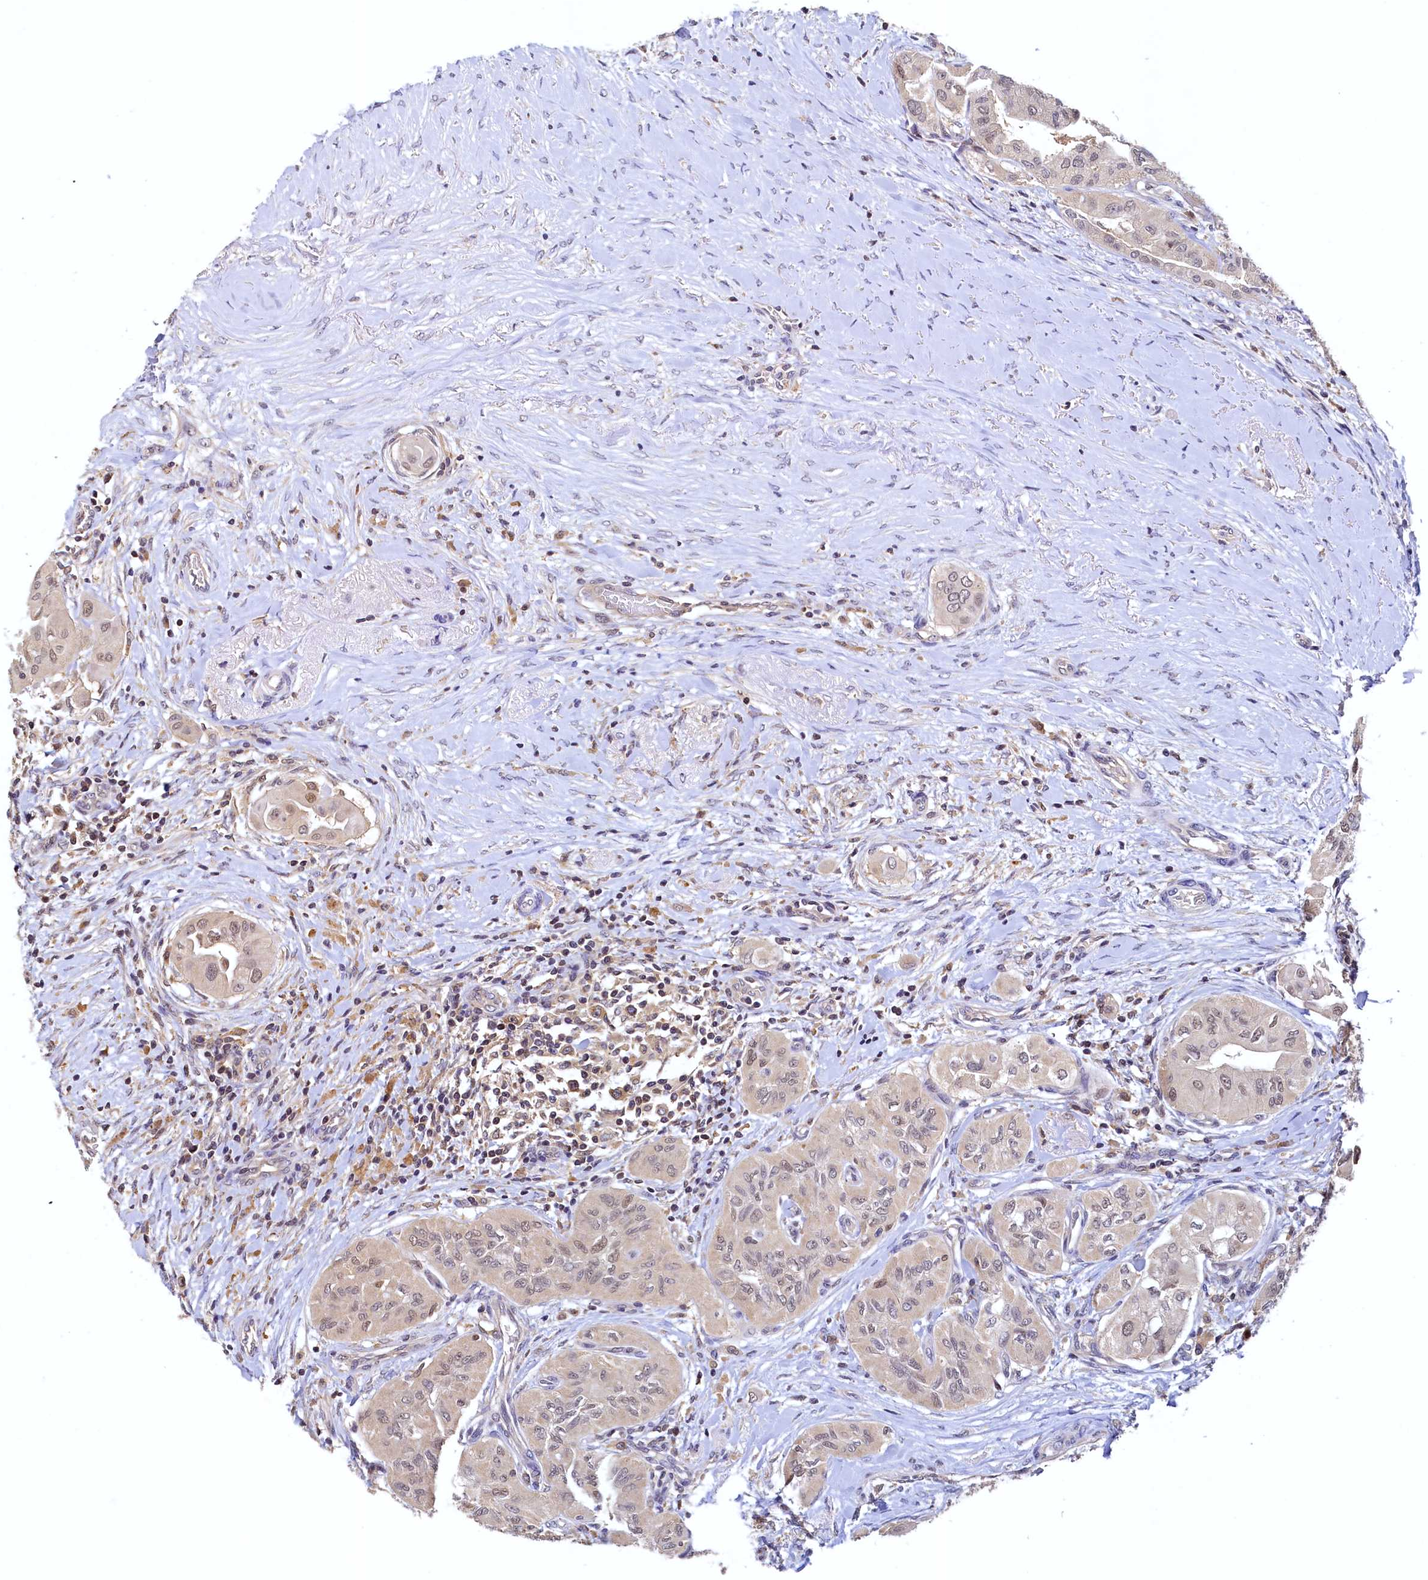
{"staining": {"intensity": "weak", "quantity": "<25%", "location": "cytoplasmic/membranous"}, "tissue": "thyroid cancer", "cell_type": "Tumor cells", "image_type": "cancer", "snomed": [{"axis": "morphology", "description": "Papillary adenocarcinoma, NOS"}, {"axis": "topography", "description": "Thyroid gland"}], "caption": "High magnification brightfield microscopy of thyroid cancer (papillary adenocarcinoma) stained with DAB (3,3'-diaminobenzidine) (brown) and counterstained with hematoxylin (blue): tumor cells show no significant positivity.", "gene": "PAAF1", "patient": {"sex": "female", "age": 59}}